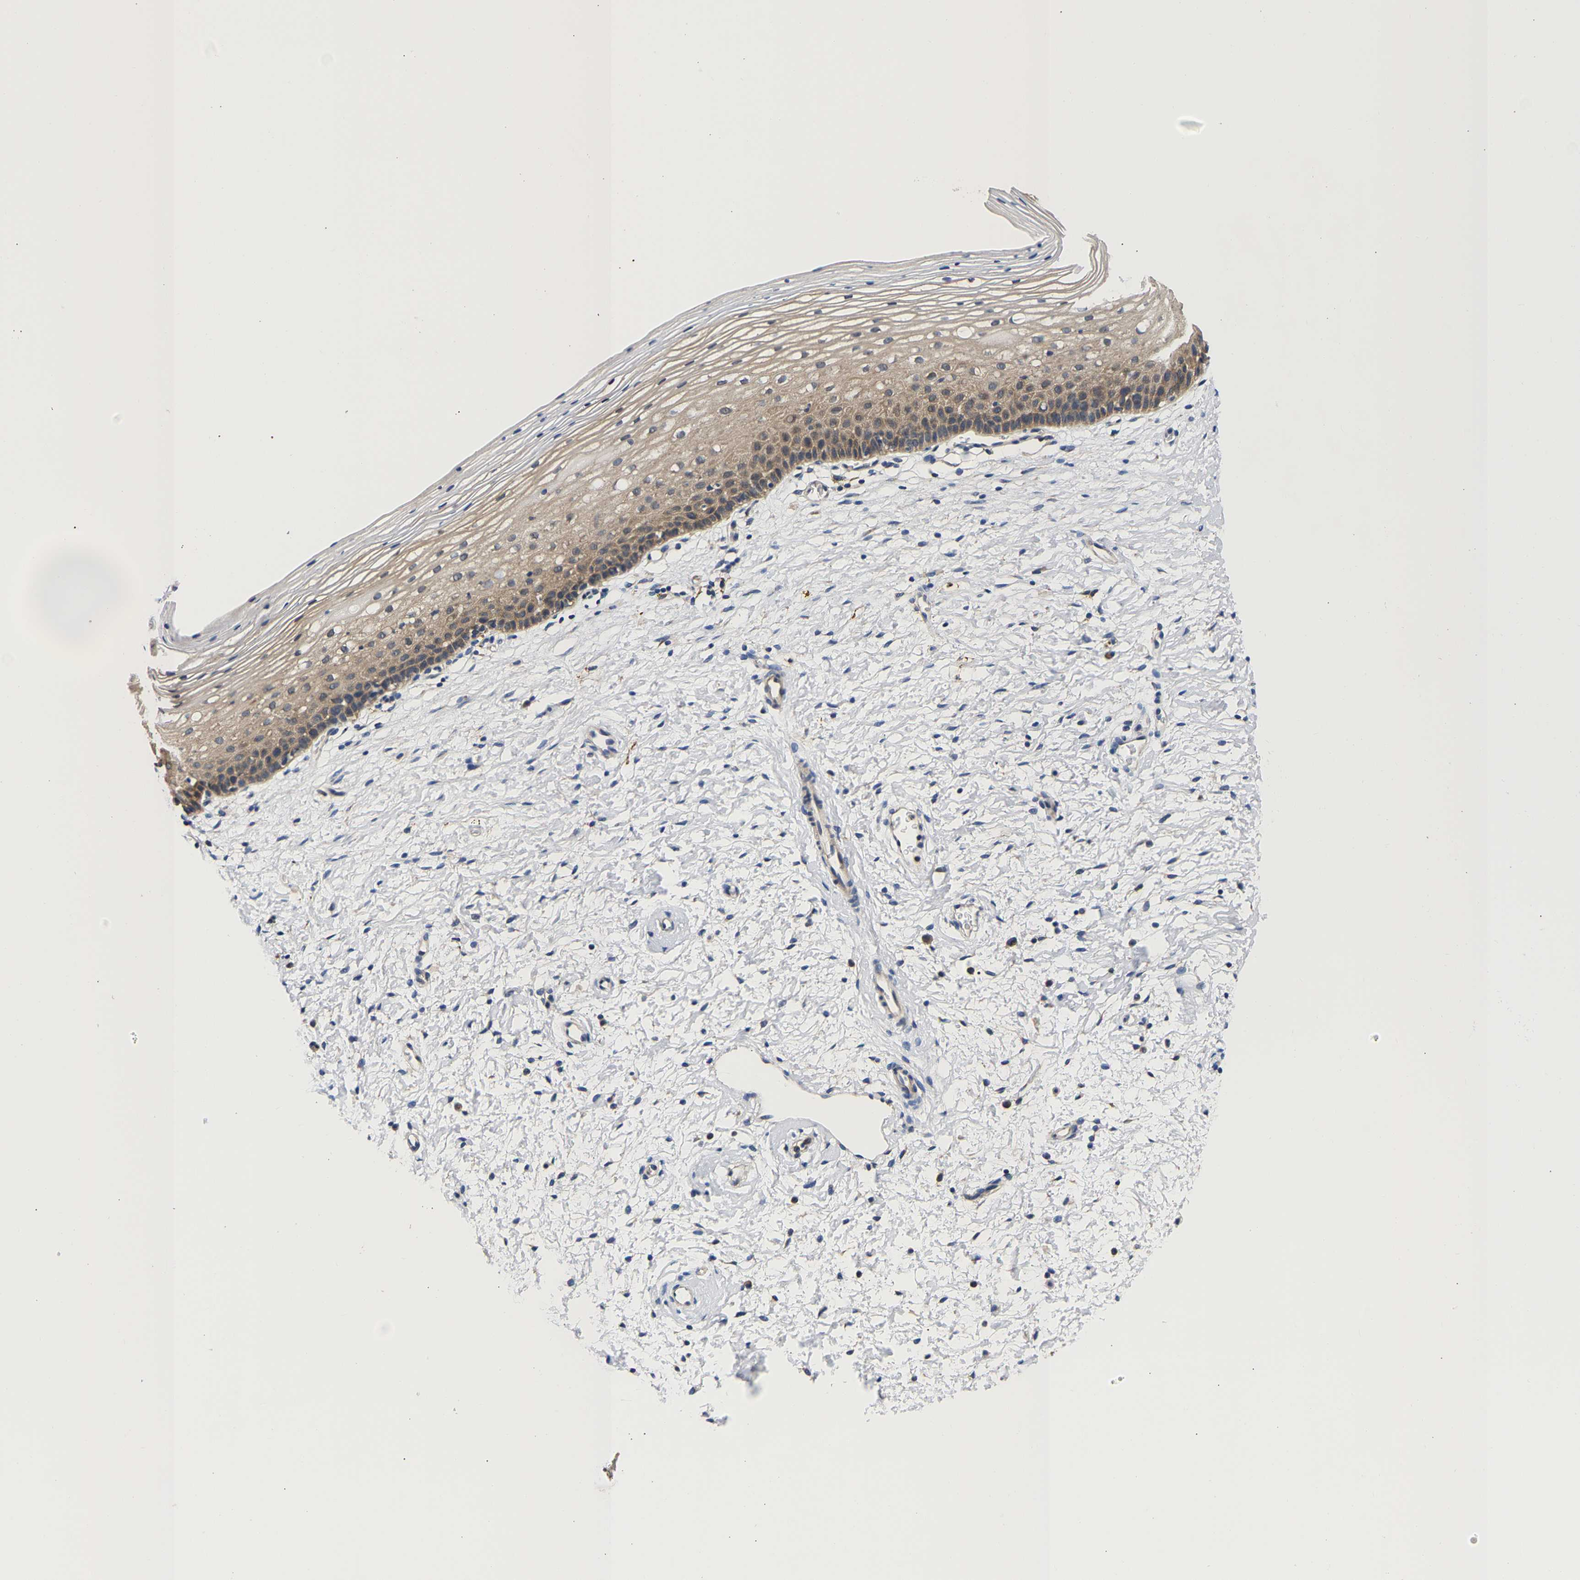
{"staining": {"intensity": "weak", "quantity": "<25%", "location": "cytoplasmic/membranous"}, "tissue": "cervix", "cell_type": "Glandular cells", "image_type": "normal", "snomed": [{"axis": "morphology", "description": "Normal tissue, NOS"}, {"axis": "topography", "description": "Cervix"}], "caption": "Immunohistochemistry (IHC) of unremarkable cervix reveals no expression in glandular cells. The staining was performed using DAB to visualize the protein expression in brown, while the nuclei were stained in blue with hematoxylin (Magnification: 20x).", "gene": "CCDC6", "patient": {"sex": "female", "age": 72}}